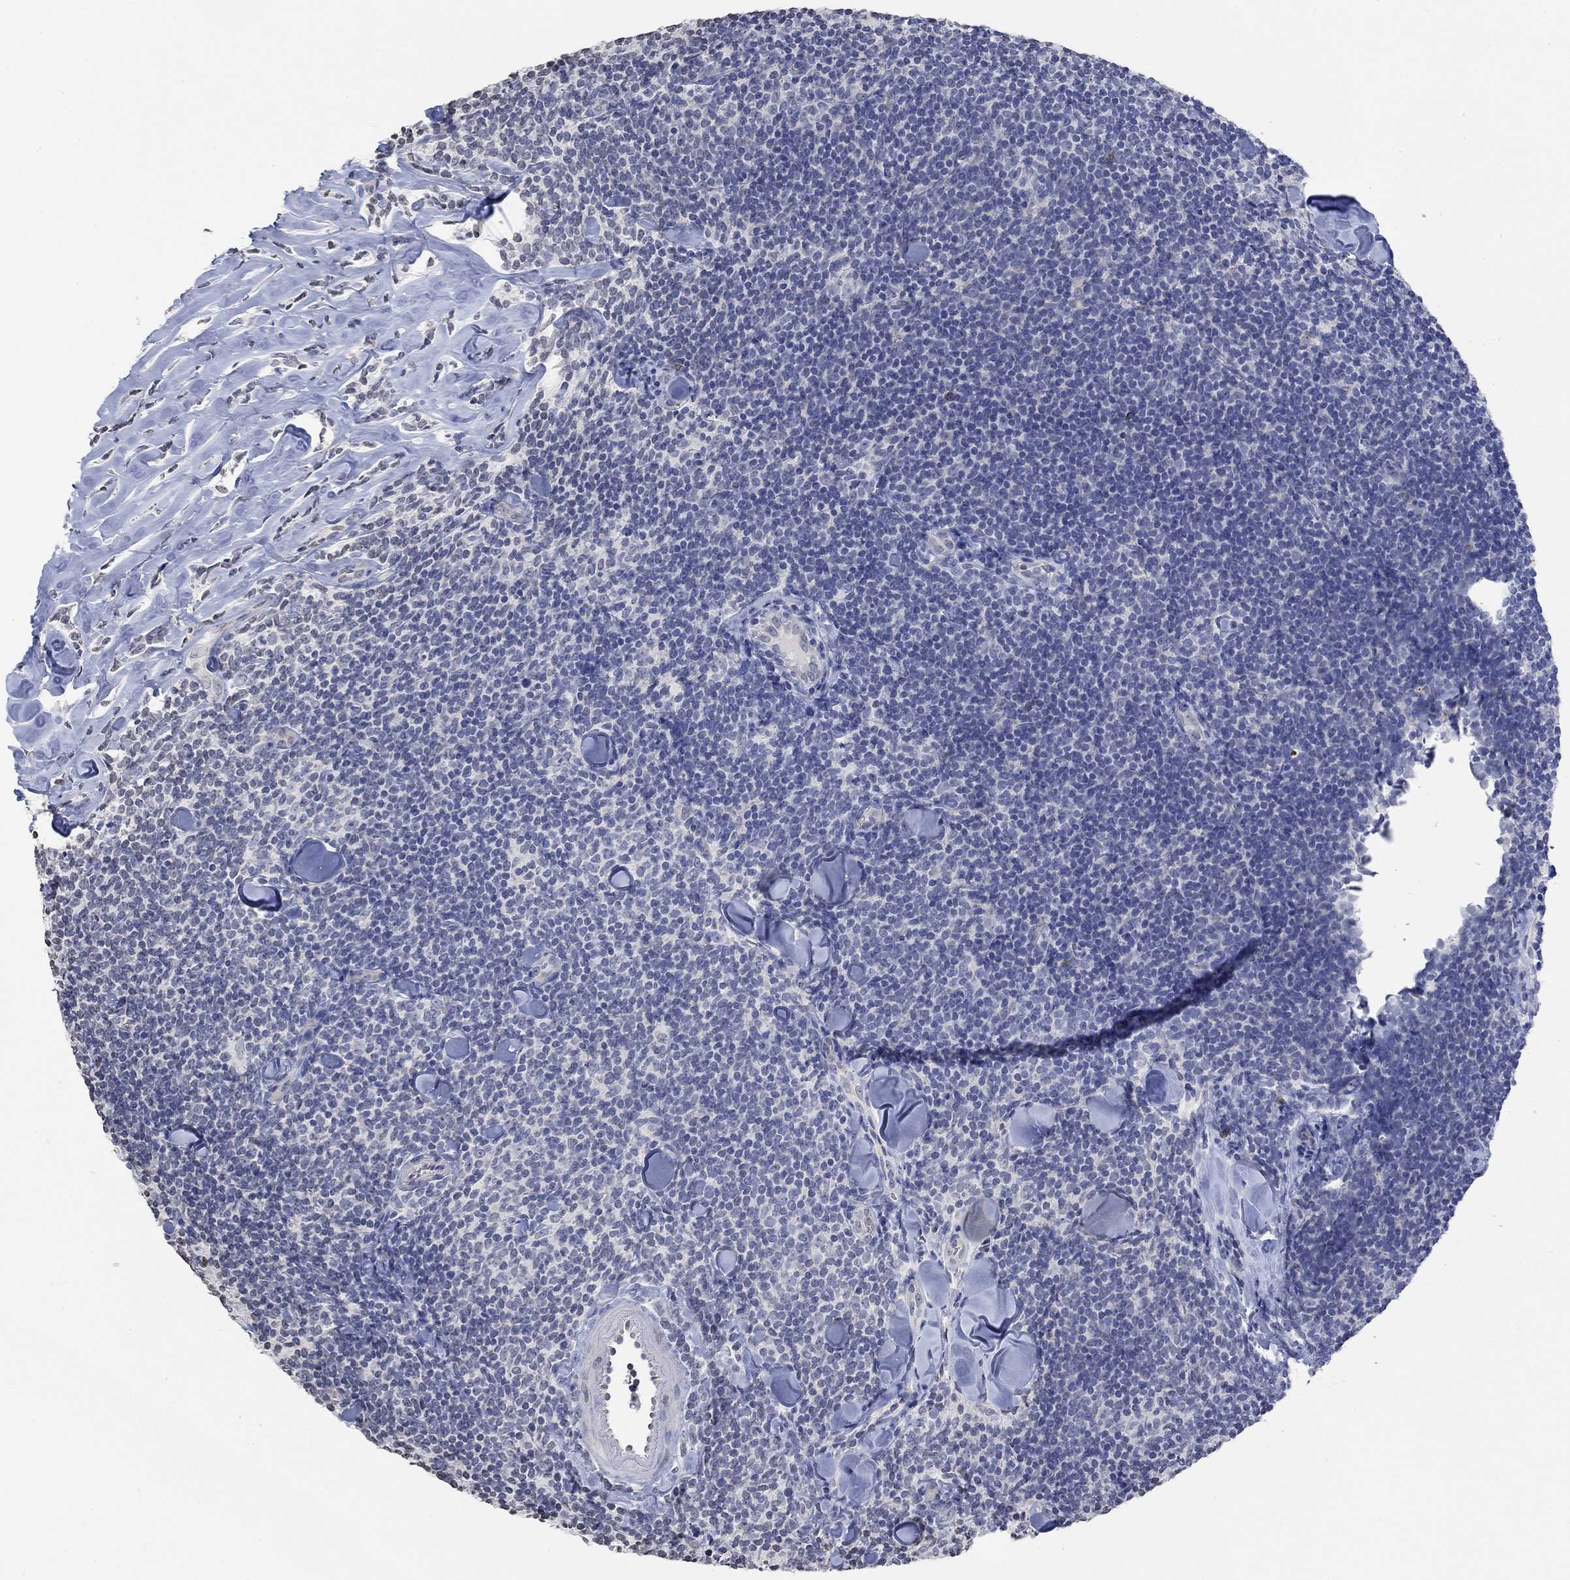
{"staining": {"intensity": "negative", "quantity": "none", "location": "none"}, "tissue": "lymphoma", "cell_type": "Tumor cells", "image_type": "cancer", "snomed": [{"axis": "morphology", "description": "Malignant lymphoma, non-Hodgkin's type, Low grade"}, {"axis": "topography", "description": "Lymph node"}], "caption": "Immunohistochemistry (IHC) of lymphoma displays no positivity in tumor cells.", "gene": "TMEM255A", "patient": {"sex": "female", "age": 56}}